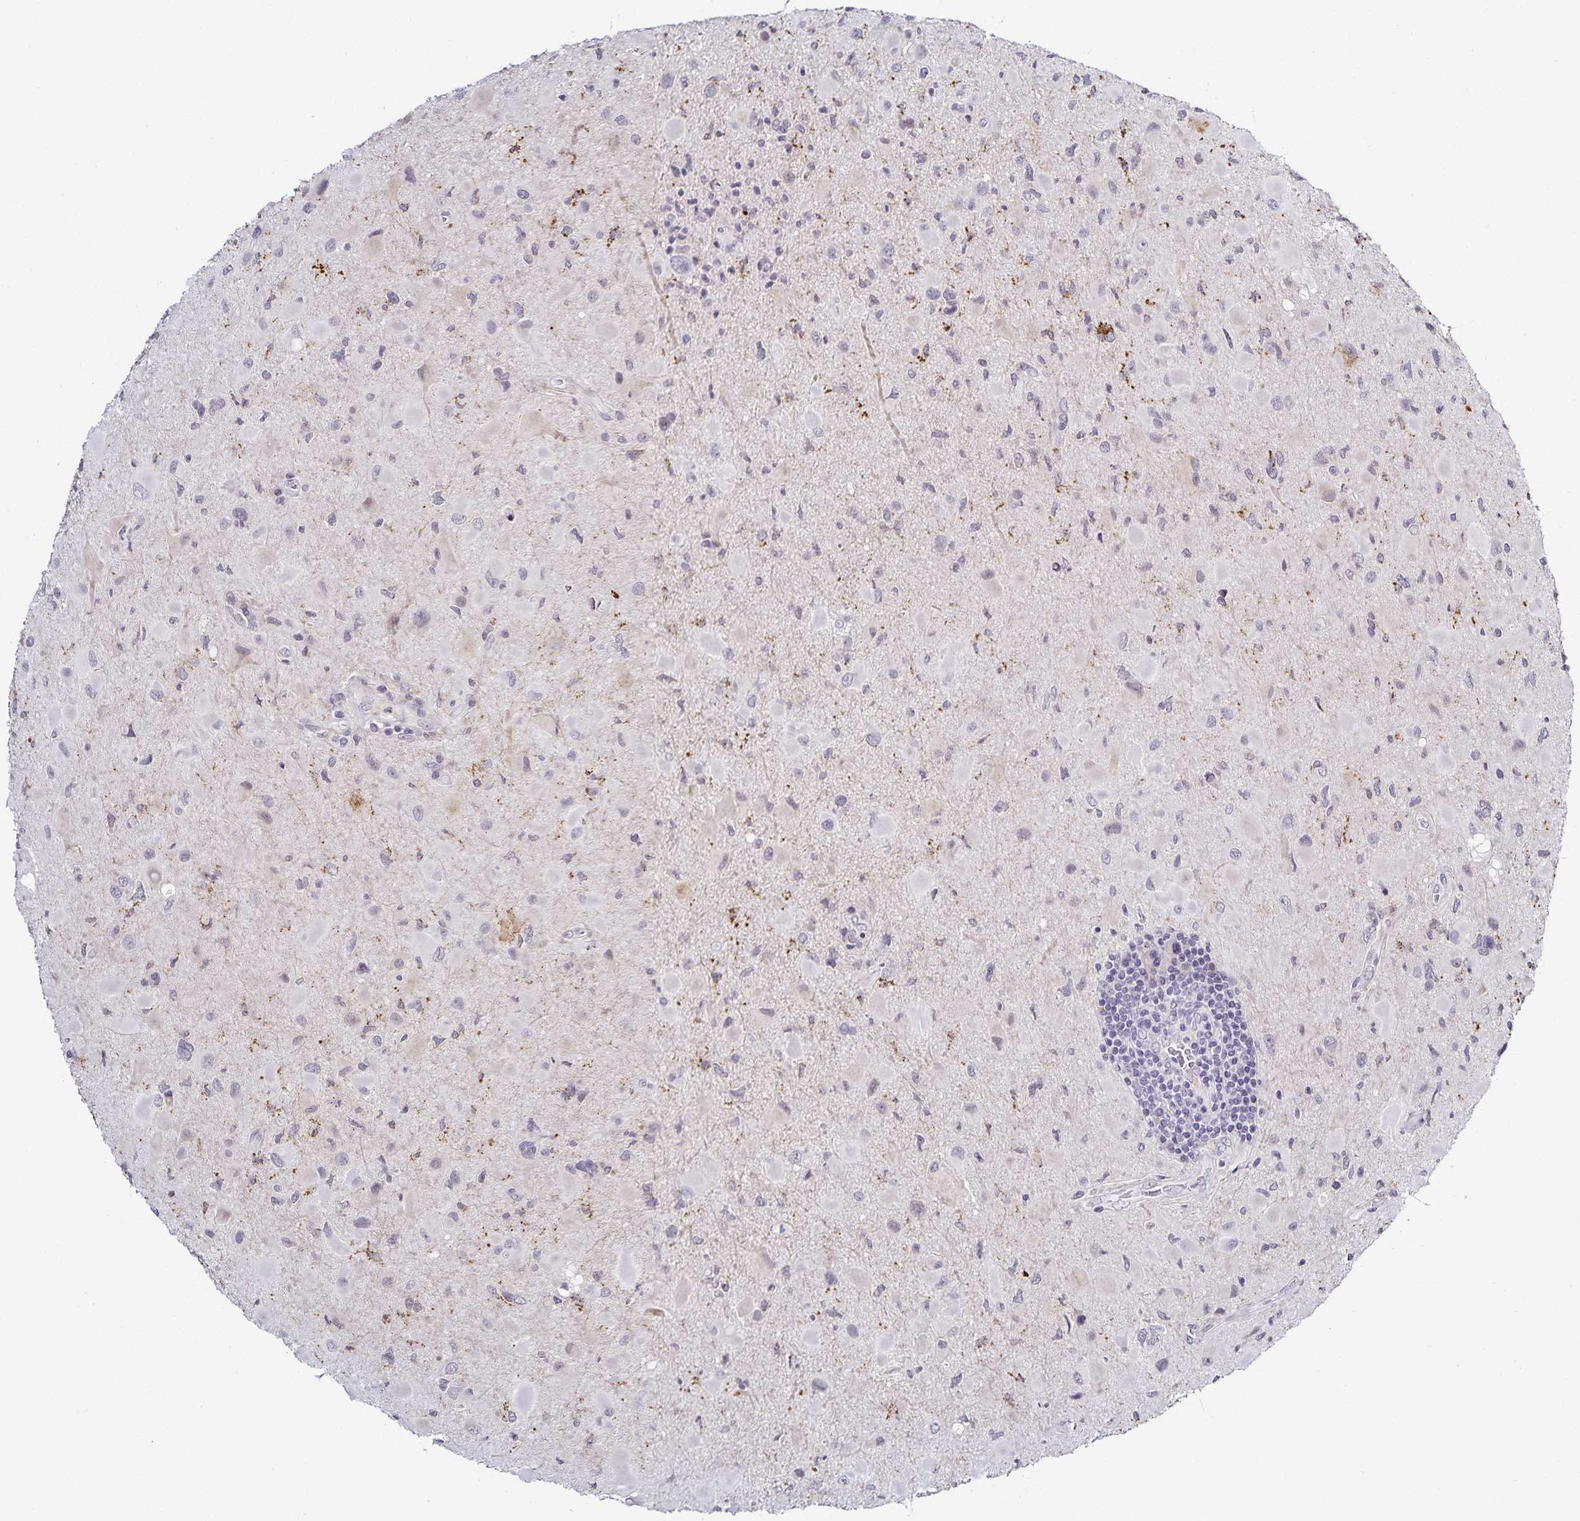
{"staining": {"intensity": "negative", "quantity": "none", "location": "none"}, "tissue": "glioma", "cell_type": "Tumor cells", "image_type": "cancer", "snomed": [{"axis": "morphology", "description": "Glioma, malignant, Low grade"}, {"axis": "topography", "description": "Brain"}], "caption": "Glioma was stained to show a protein in brown. There is no significant expression in tumor cells.", "gene": "TTR", "patient": {"sex": "female", "age": 32}}